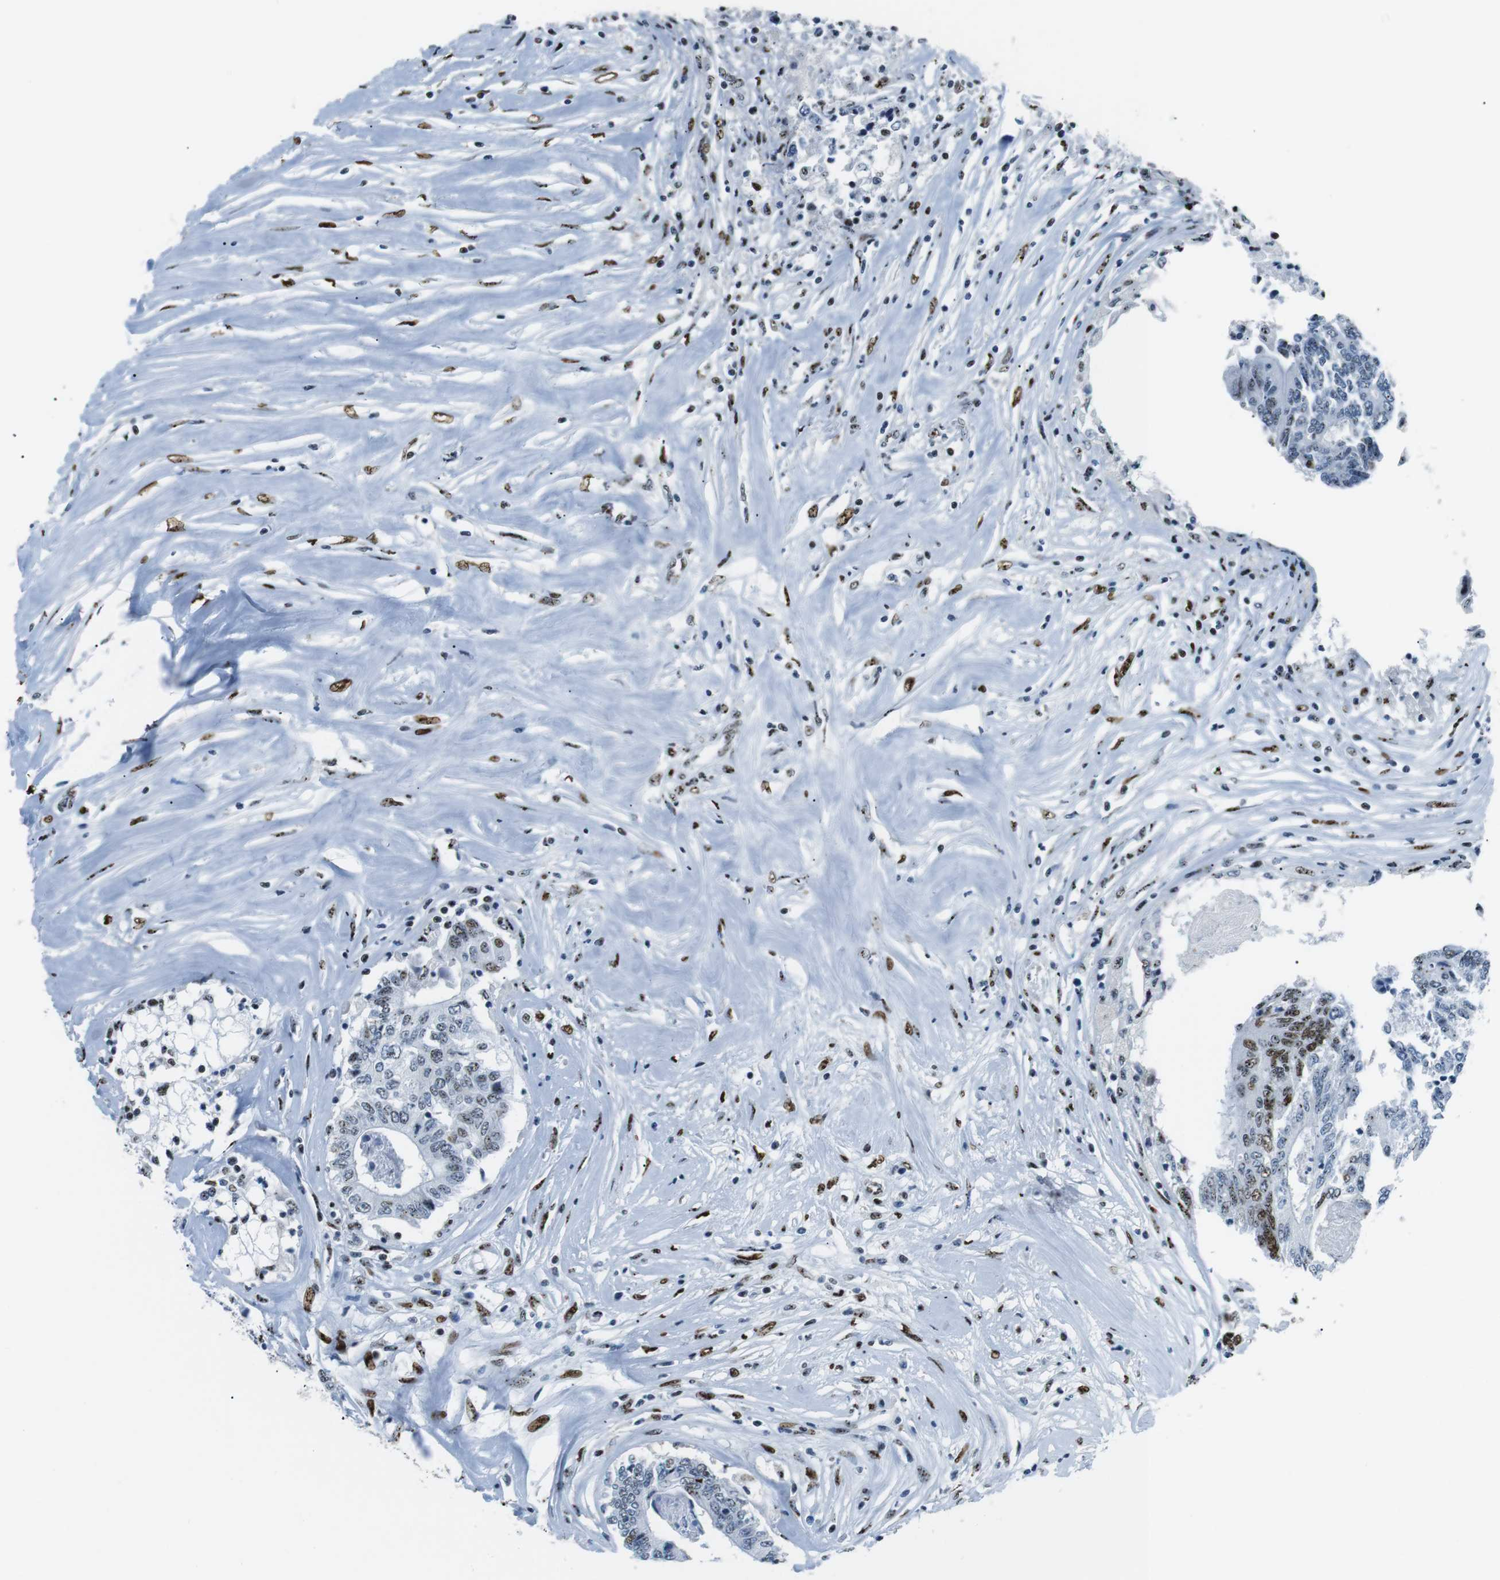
{"staining": {"intensity": "moderate", "quantity": "<25%", "location": "nuclear"}, "tissue": "colorectal cancer", "cell_type": "Tumor cells", "image_type": "cancer", "snomed": [{"axis": "morphology", "description": "Adenocarcinoma, NOS"}, {"axis": "topography", "description": "Rectum"}], "caption": "Colorectal cancer tissue reveals moderate nuclear expression in approximately <25% of tumor cells (DAB (3,3'-diaminobenzidine) IHC, brown staining for protein, blue staining for nuclei).", "gene": "PML", "patient": {"sex": "male", "age": 63}}